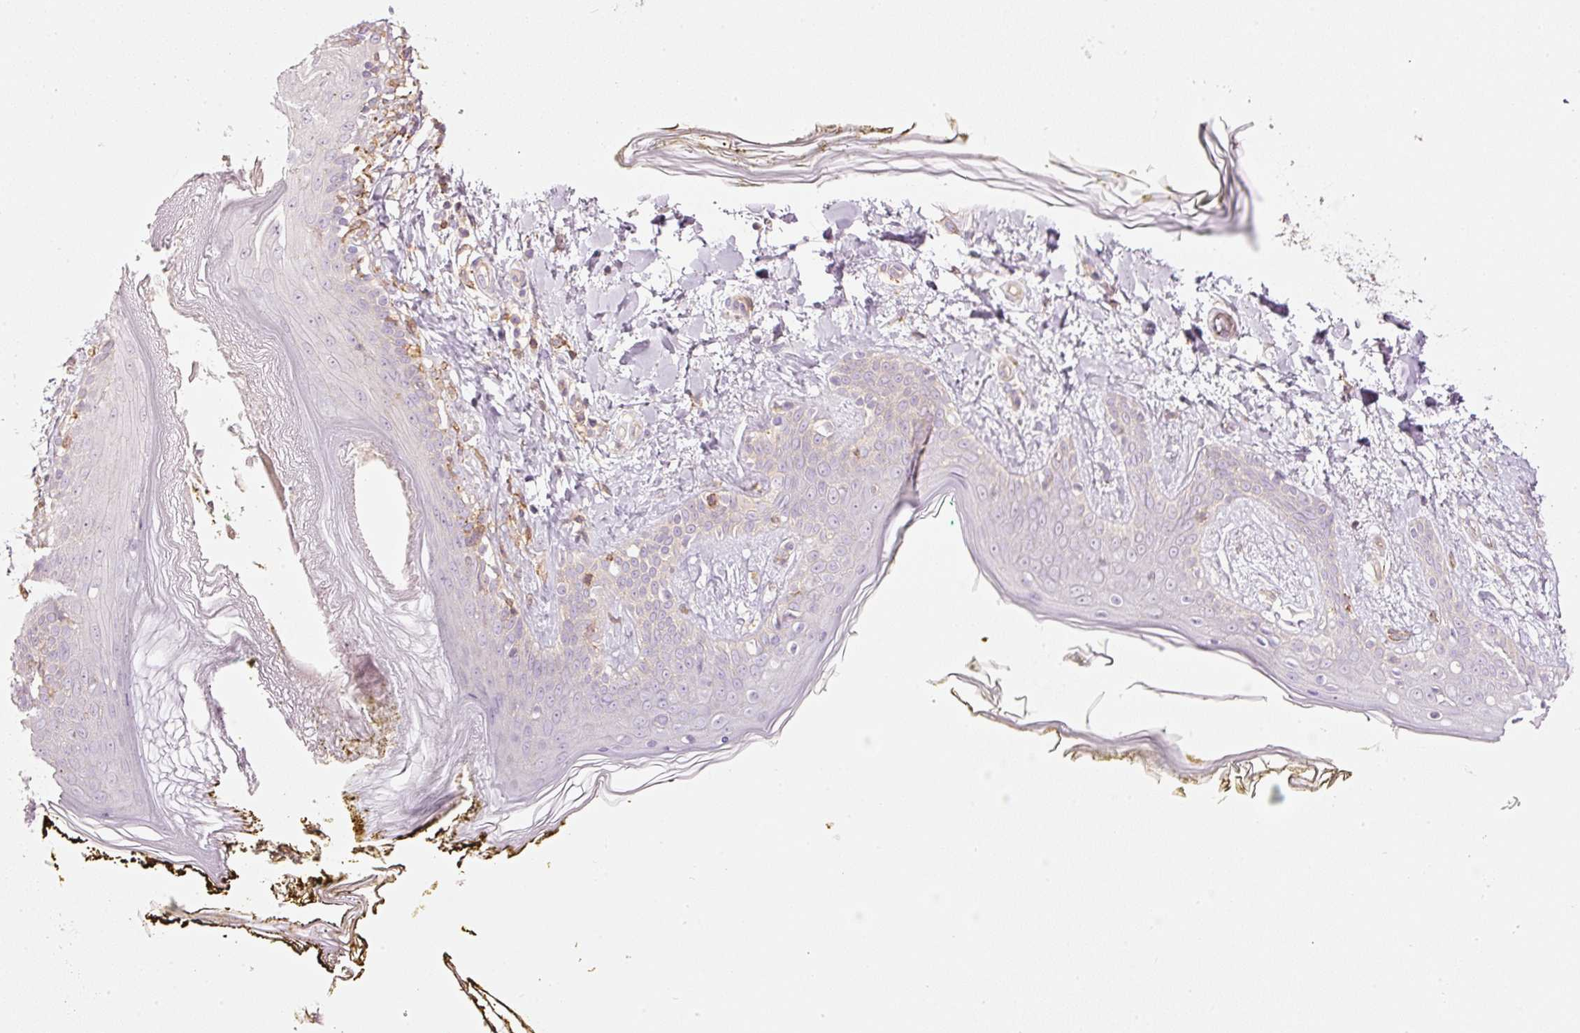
{"staining": {"intensity": "weak", "quantity": "<25%", "location": "cytoplasmic/membranous"}, "tissue": "skin", "cell_type": "Fibroblasts", "image_type": "normal", "snomed": [{"axis": "morphology", "description": "Normal tissue, NOS"}, {"axis": "topography", "description": "Skin"}], "caption": "High magnification brightfield microscopy of unremarkable skin stained with DAB (3,3'-diaminobenzidine) (brown) and counterstained with hematoxylin (blue): fibroblasts show no significant staining.", "gene": "SIPA1", "patient": {"sex": "female", "age": 34}}